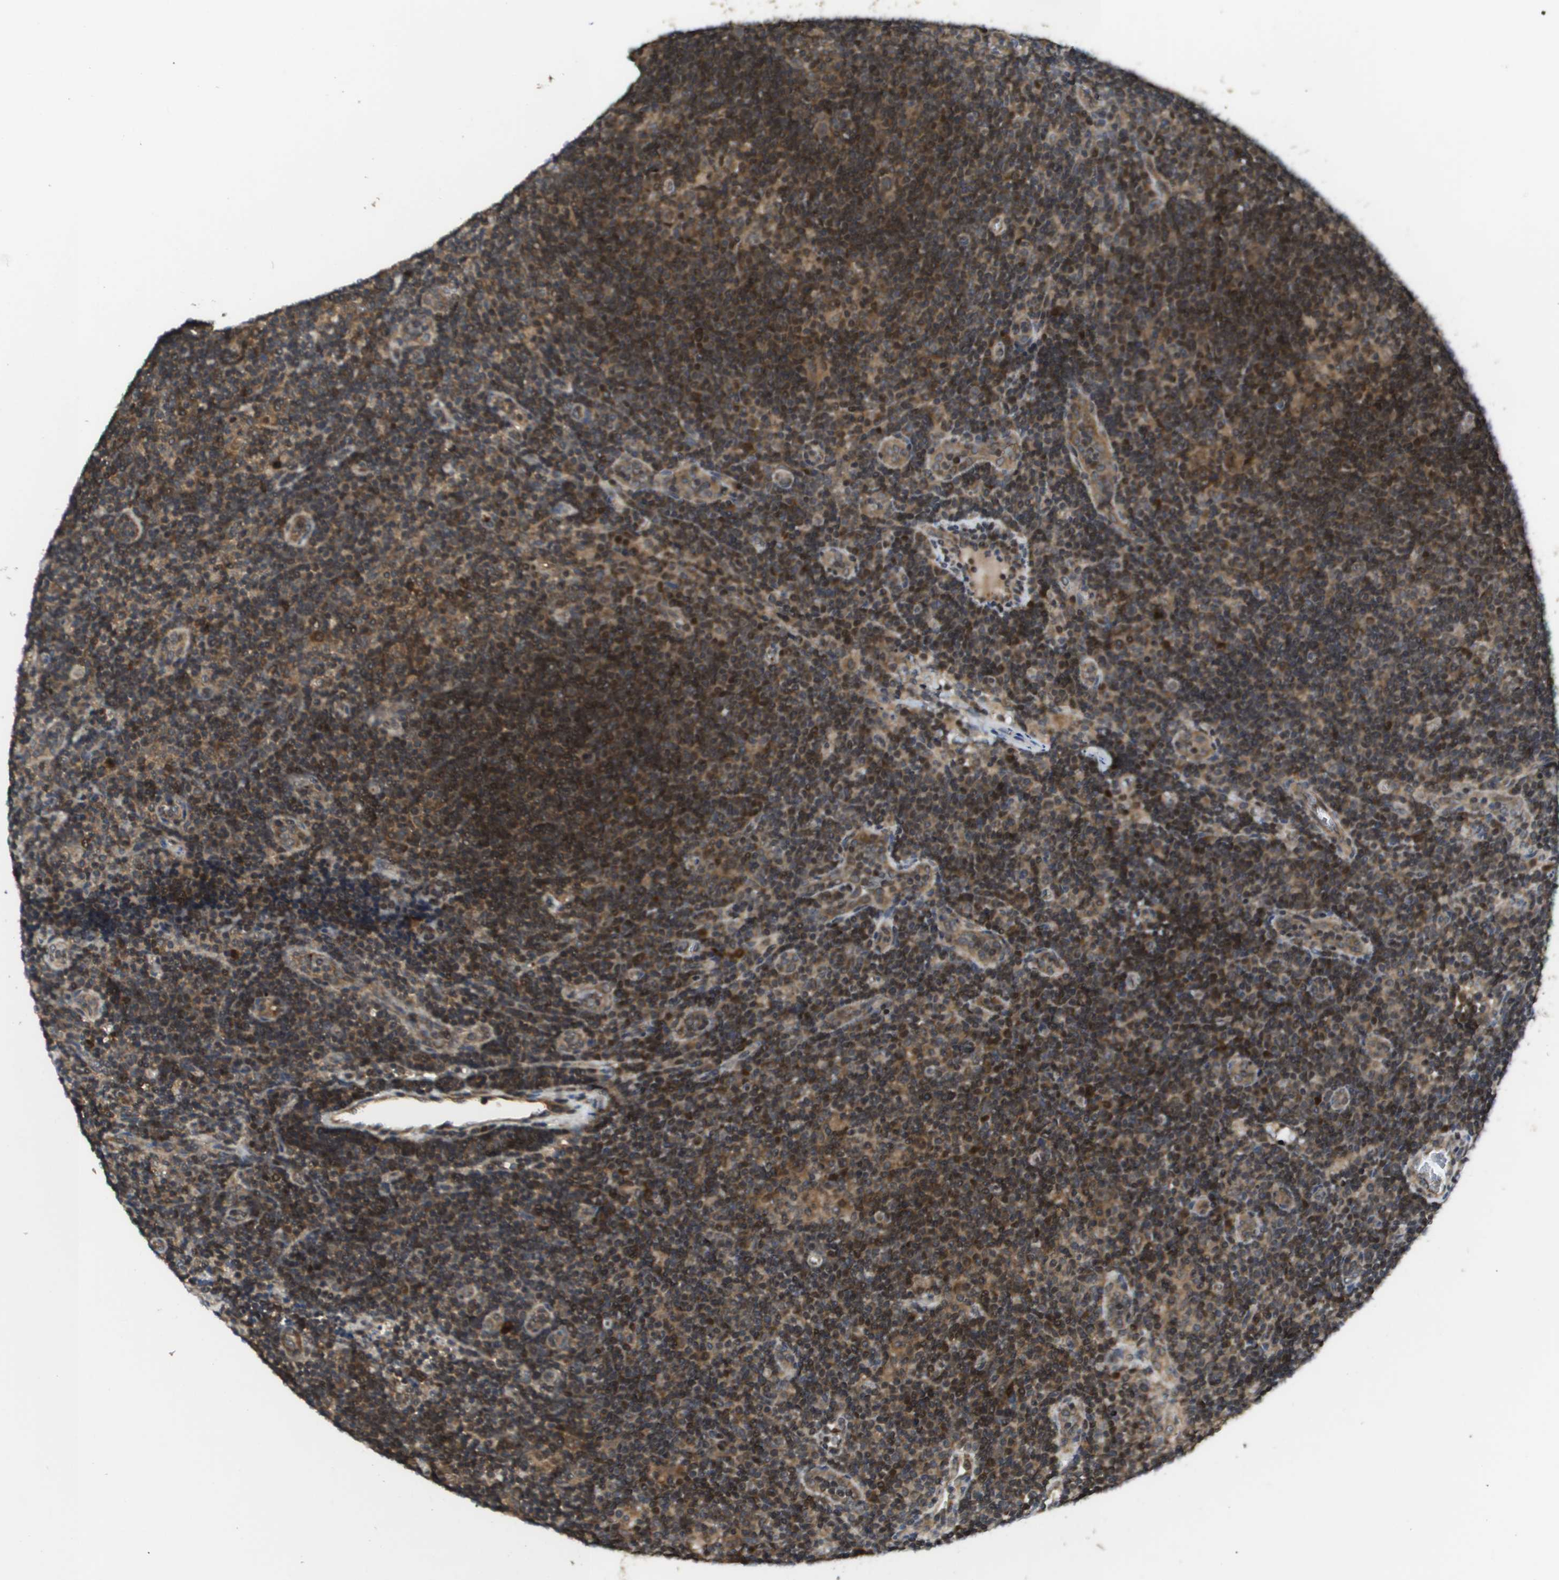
{"staining": {"intensity": "moderate", "quantity": ">75%", "location": "cytoplasmic/membranous"}, "tissue": "lymphoma", "cell_type": "Tumor cells", "image_type": "cancer", "snomed": [{"axis": "morphology", "description": "Hodgkin's disease, NOS"}, {"axis": "topography", "description": "Lymph node"}], "caption": "Protein staining of lymphoma tissue demonstrates moderate cytoplasmic/membranous expression in about >75% of tumor cells. Using DAB (brown) and hematoxylin (blue) stains, captured at high magnification using brightfield microscopy.", "gene": "RBM38", "patient": {"sex": "female", "age": 57}}